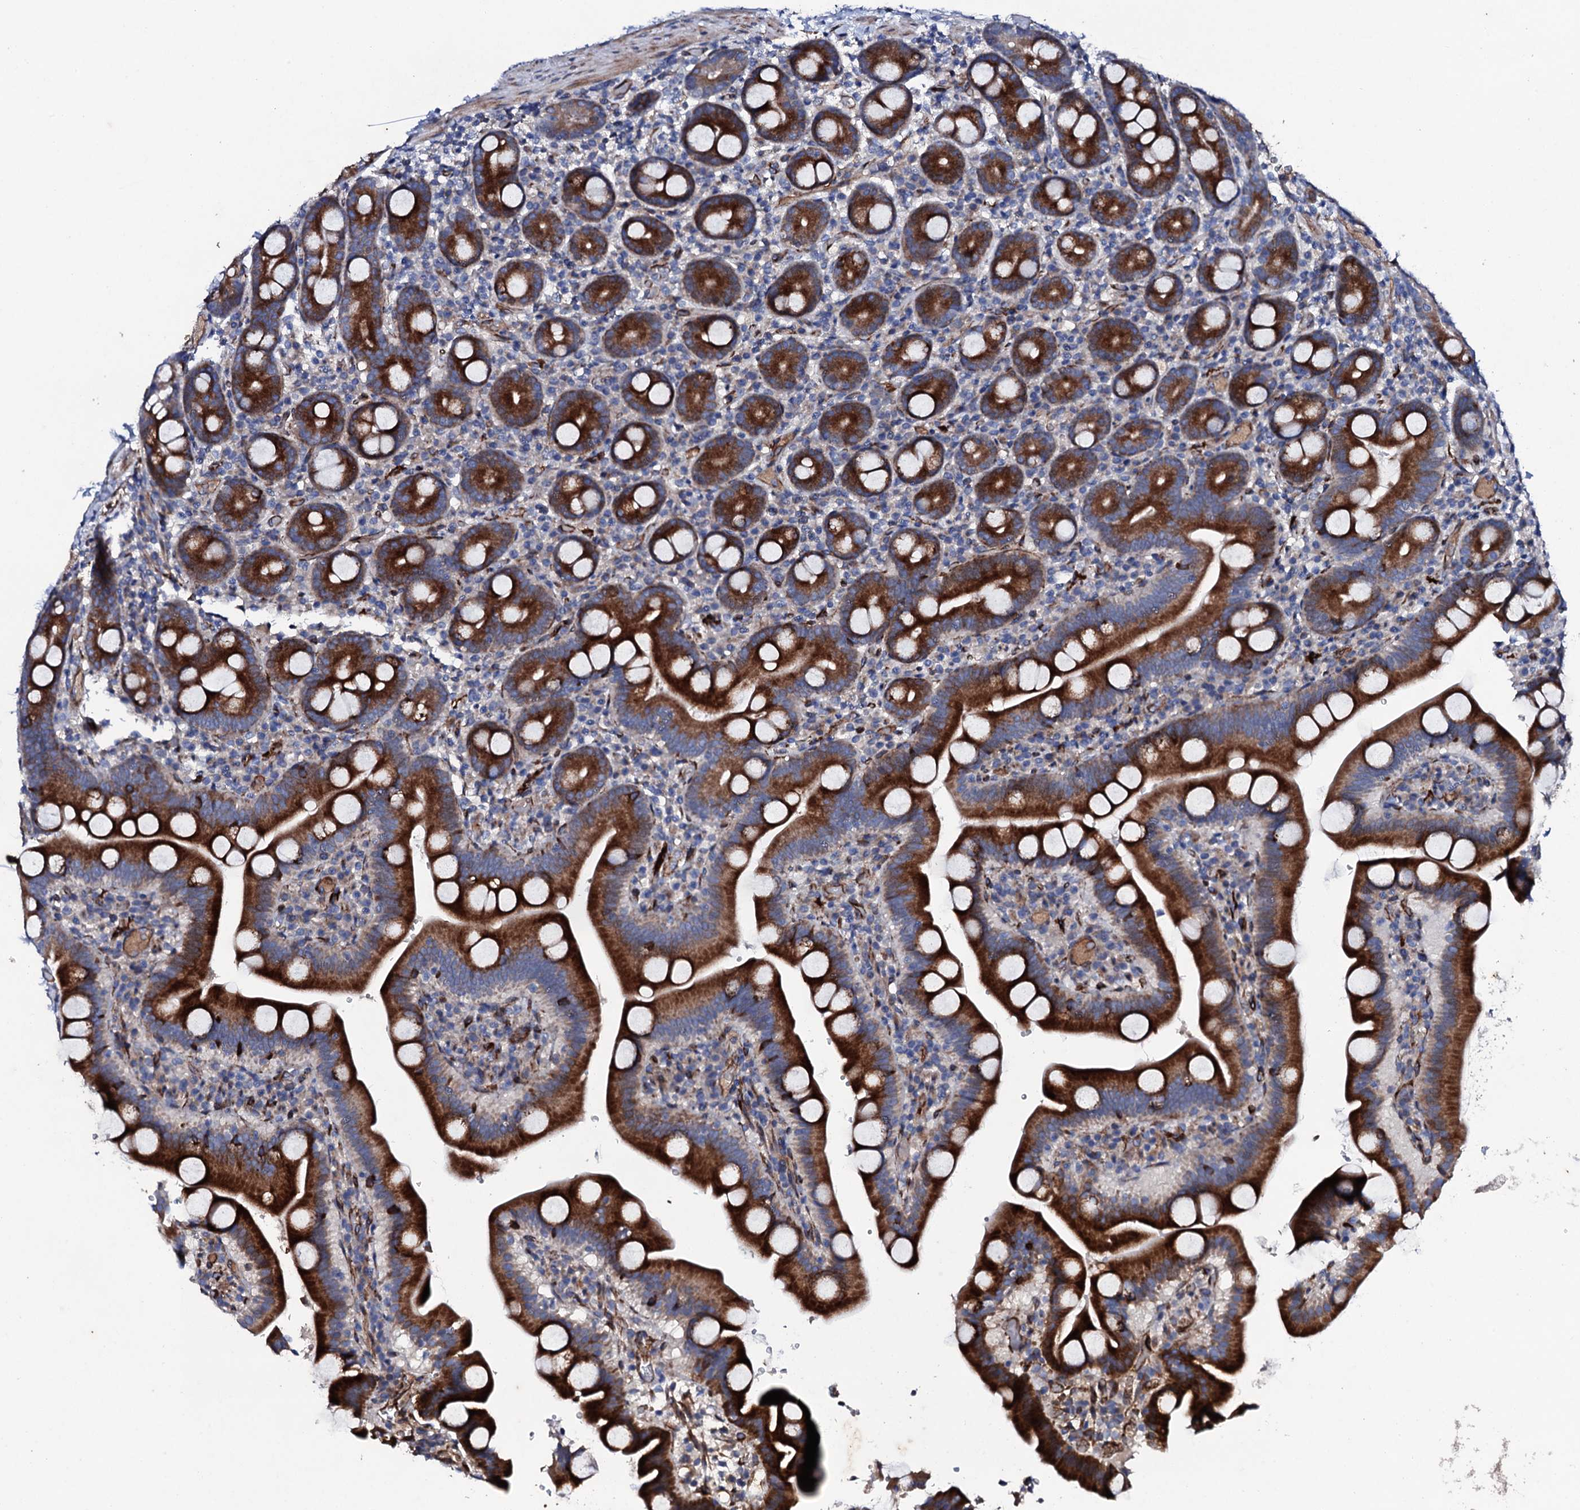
{"staining": {"intensity": "strong", "quantity": ">75%", "location": "cytoplasmic/membranous"}, "tissue": "duodenum", "cell_type": "Glandular cells", "image_type": "normal", "snomed": [{"axis": "morphology", "description": "Normal tissue, NOS"}, {"axis": "topography", "description": "Duodenum"}], "caption": "Protein staining of unremarkable duodenum exhibits strong cytoplasmic/membranous positivity in approximately >75% of glandular cells. Ihc stains the protein of interest in brown and the nuclei are stained blue.", "gene": "DBX1", "patient": {"sex": "male", "age": 55}}